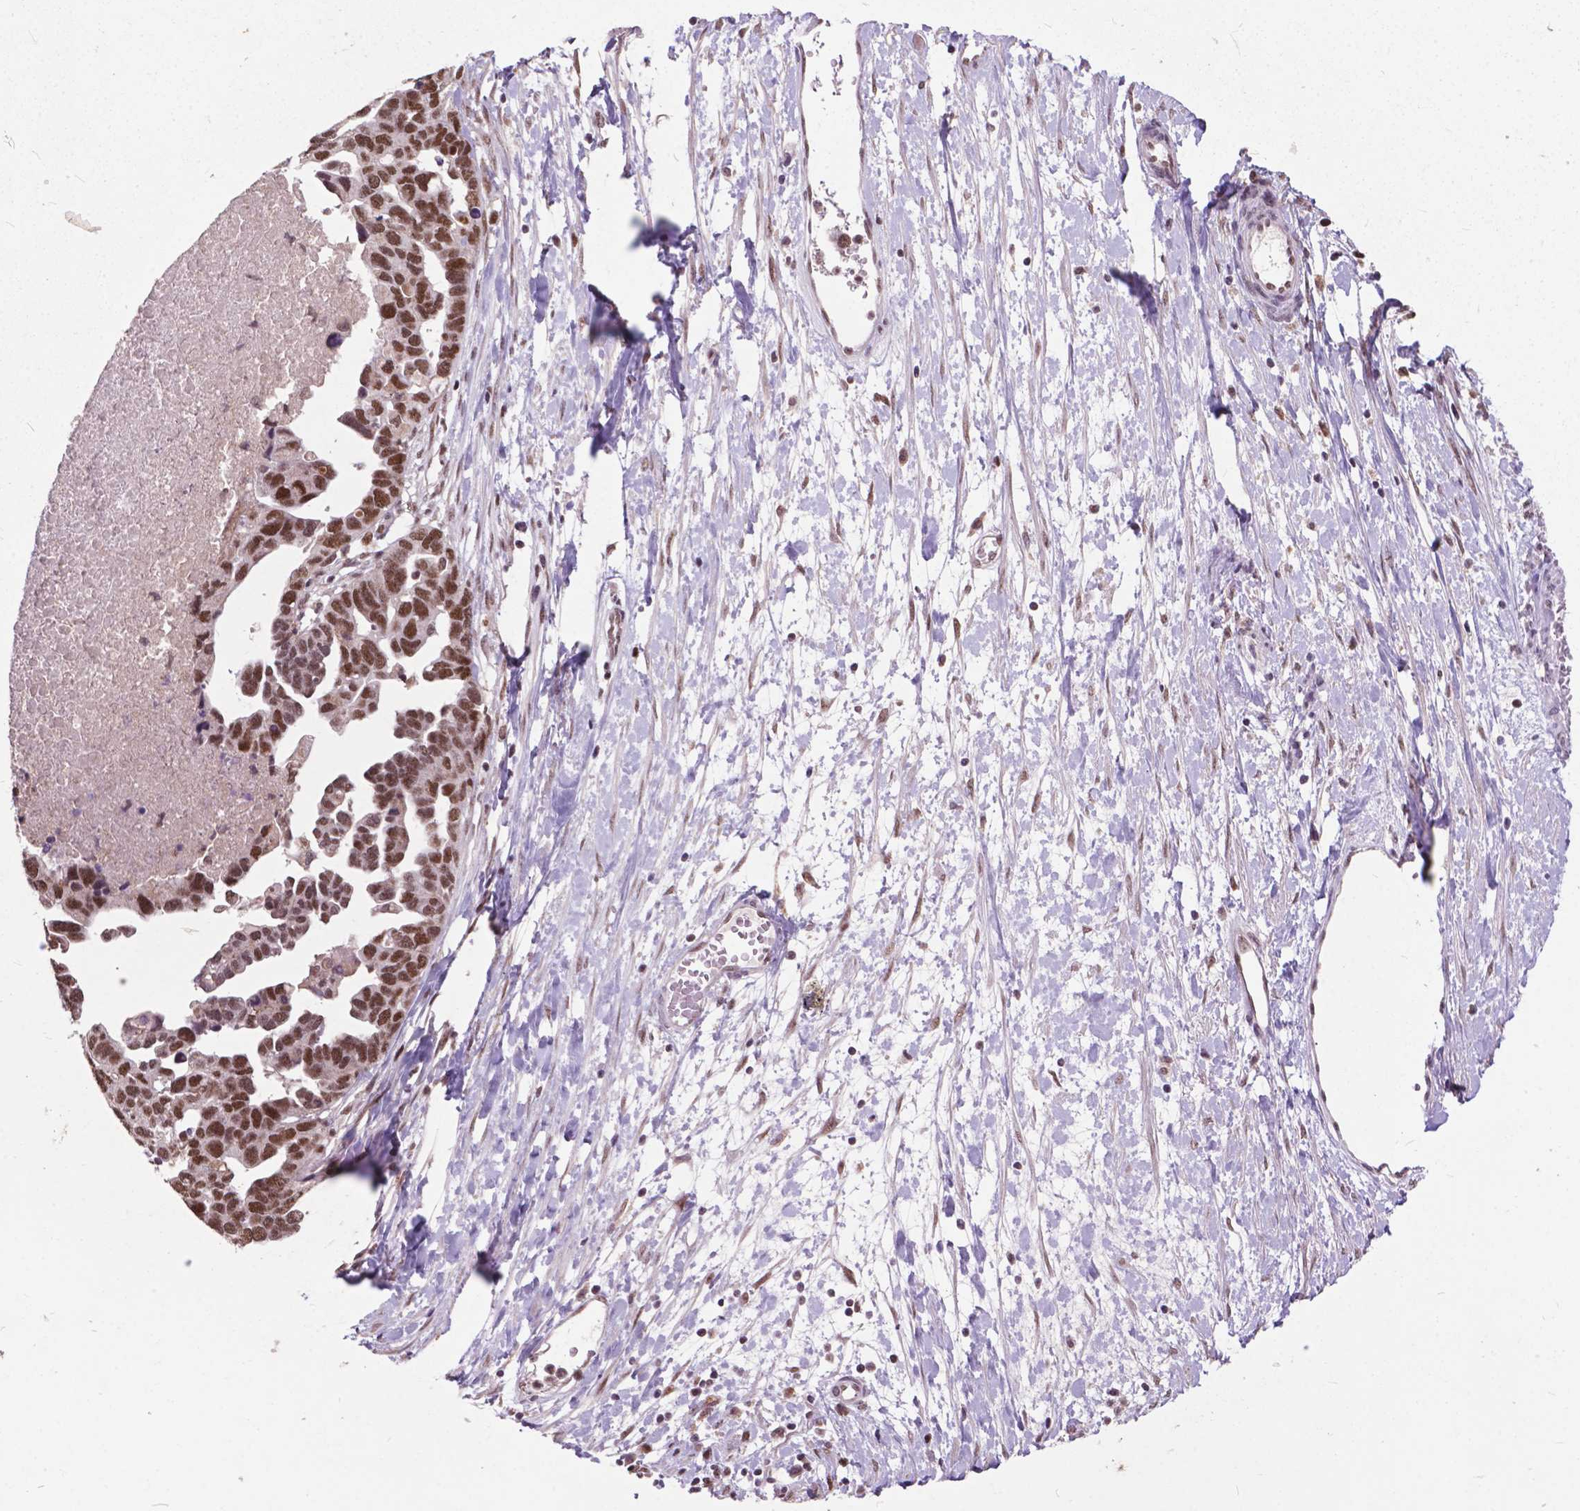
{"staining": {"intensity": "moderate", "quantity": ">75%", "location": "nuclear"}, "tissue": "ovarian cancer", "cell_type": "Tumor cells", "image_type": "cancer", "snomed": [{"axis": "morphology", "description": "Cystadenocarcinoma, serous, NOS"}, {"axis": "topography", "description": "Ovary"}], "caption": "Brown immunohistochemical staining in ovarian cancer displays moderate nuclear staining in approximately >75% of tumor cells.", "gene": "MSH2", "patient": {"sex": "female", "age": 54}}